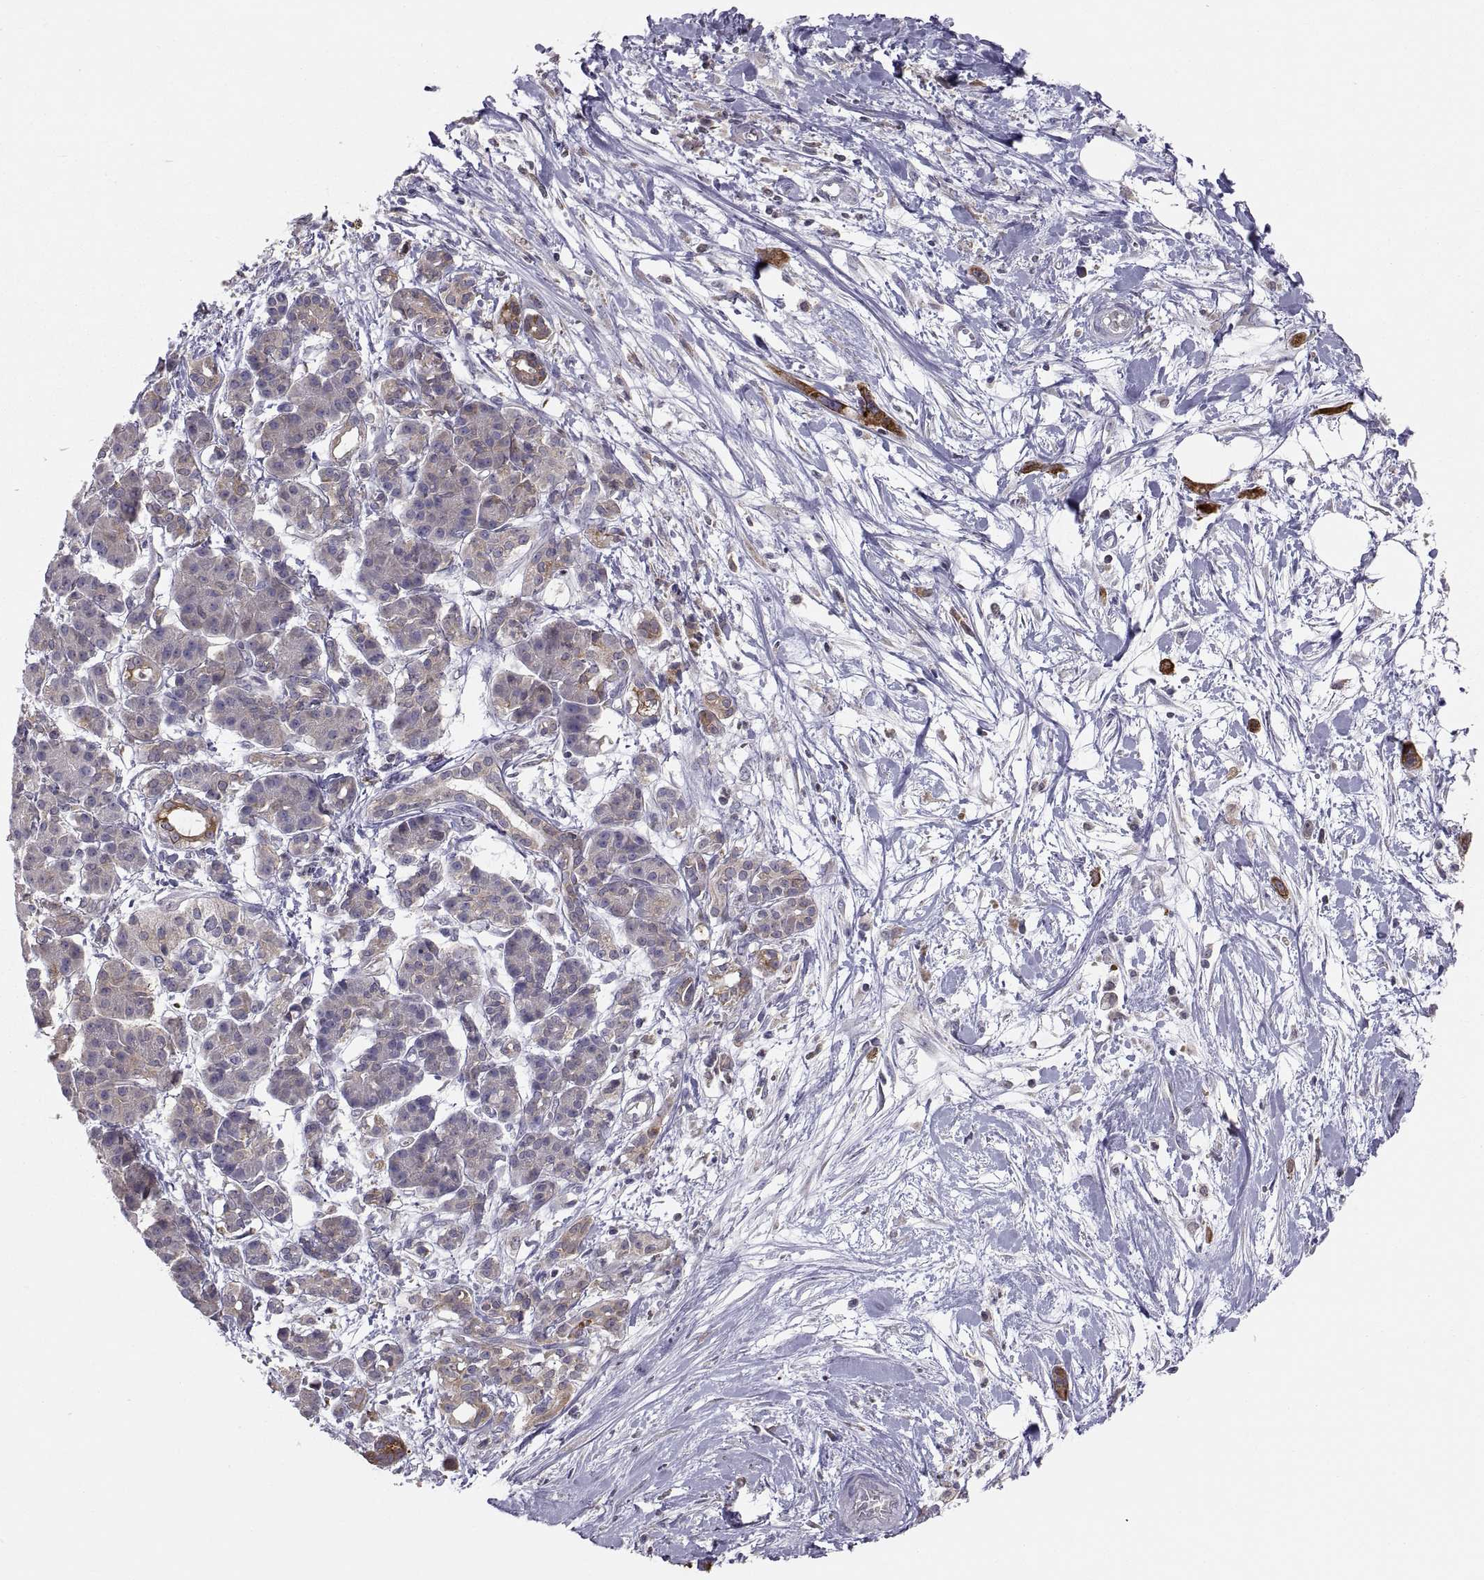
{"staining": {"intensity": "weak", "quantity": "25%-75%", "location": "cytoplasmic/membranous"}, "tissue": "pancreatic cancer", "cell_type": "Tumor cells", "image_type": "cancer", "snomed": [{"axis": "morphology", "description": "Normal tissue, NOS"}, {"axis": "morphology", "description": "Adenocarcinoma, NOS"}, {"axis": "topography", "description": "Lymph node"}, {"axis": "topography", "description": "Pancreas"}], "caption": "IHC (DAB (3,3'-diaminobenzidine)) staining of human pancreatic cancer displays weak cytoplasmic/membranous protein staining in about 25%-75% of tumor cells.", "gene": "ERO1A", "patient": {"sex": "female", "age": 58}}